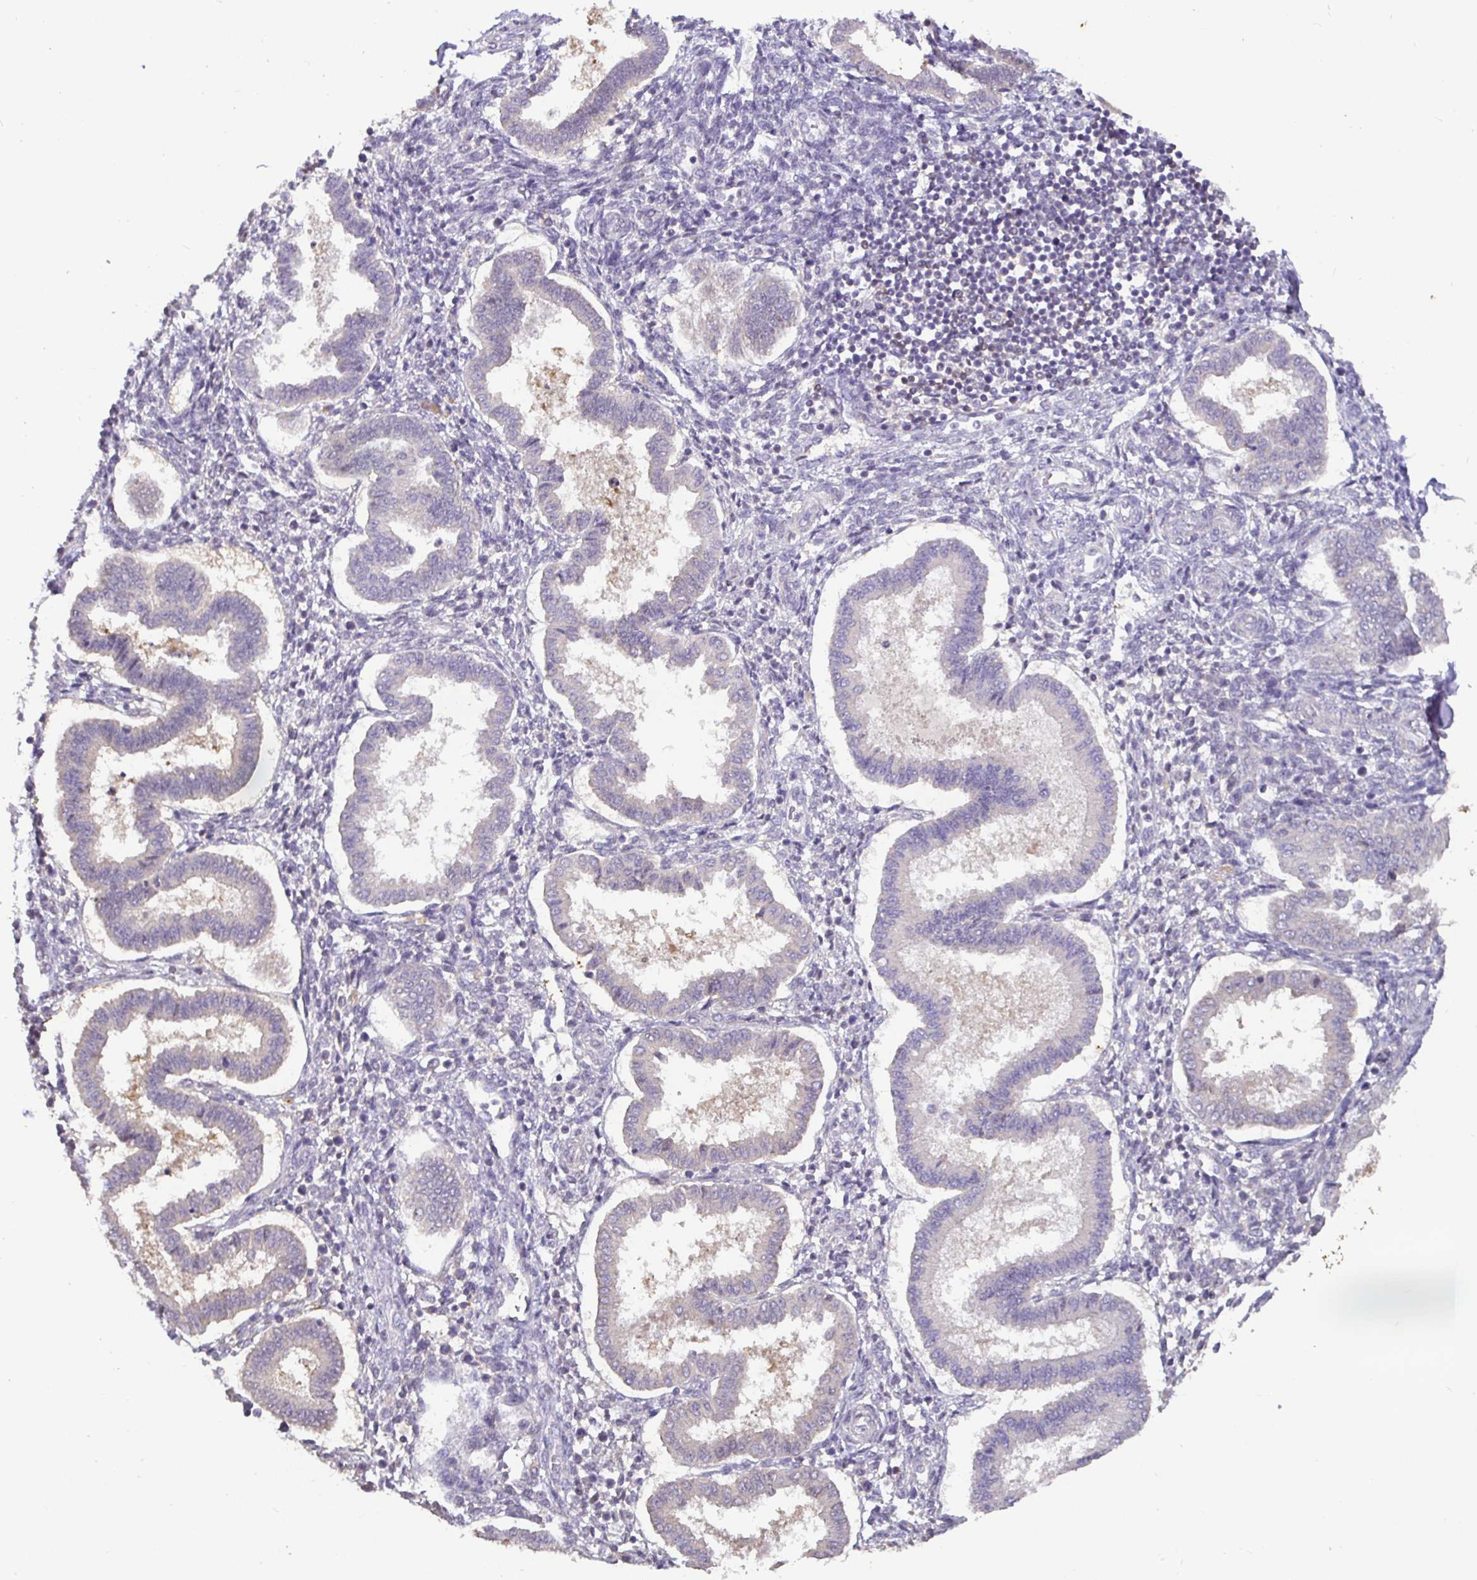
{"staining": {"intensity": "negative", "quantity": "none", "location": "none"}, "tissue": "endometrium", "cell_type": "Cells in endometrial stroma", "image_type": "normal", "snomed": [{"axis": "morphology", "description": "Normal tissue, NOS"}, {"axis": "topography", "description": "Endometrium"}], "caption": "Immunohistochemical staining of benign endometrium exhibits no significant staining in cells in endometrial stroma.", "gene": "SHISA4", "patient": {"sex": "female", "age": 24}}